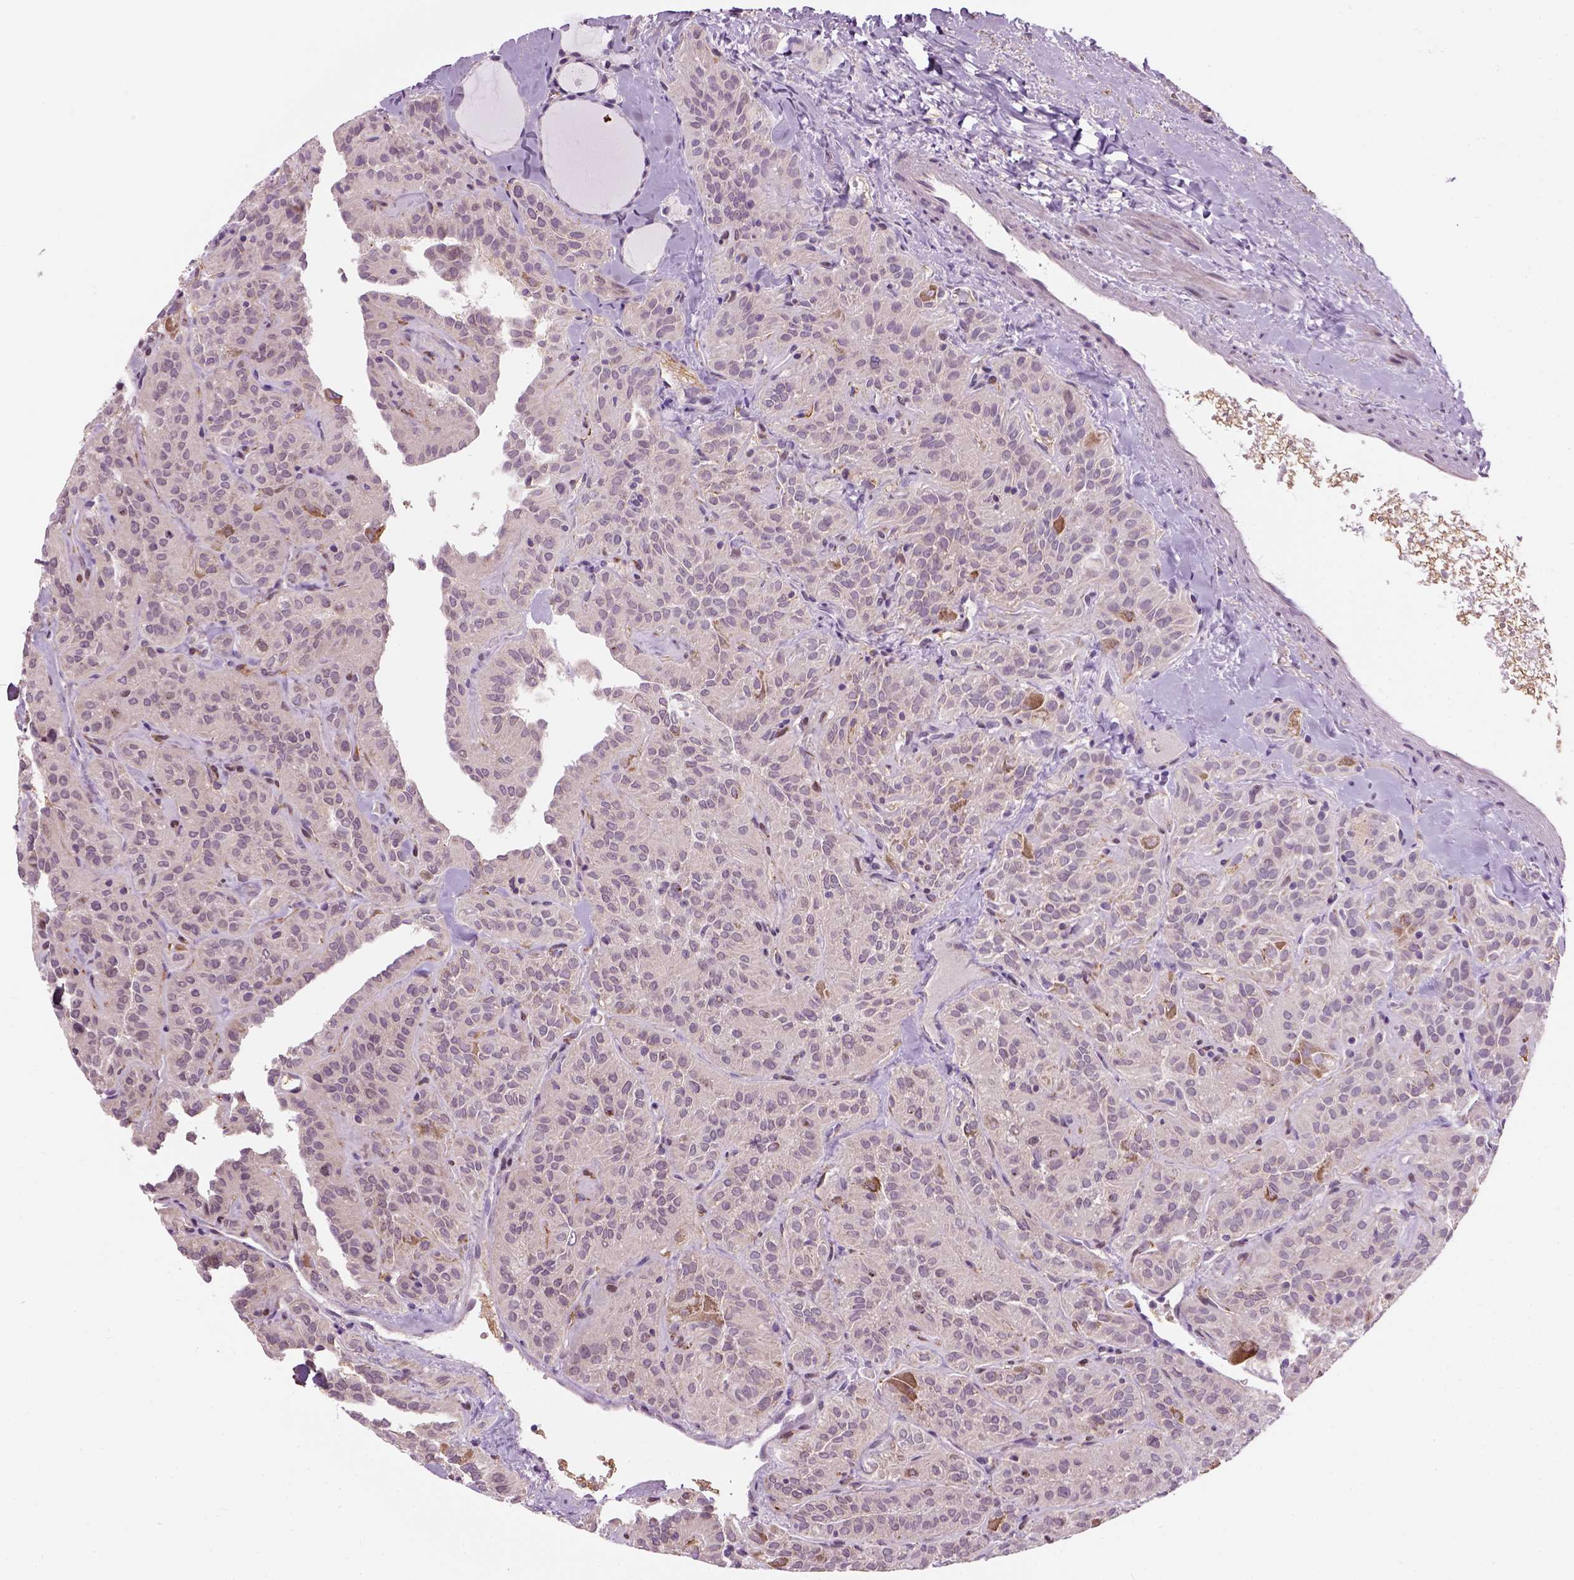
{"staining": {"intensity": "negative", "quantity": "none", "location": "none"}, "tissue": "thyroid cancer", "cell_type": "Tumor cells", "image_type": "cancer", "snomed": [{"axis": "morphology", "description": "Papillary adenocarcinoma, NOS"}, {"axis": "topography", "description": "Thyroid gland"}], "caption": "Thyroid papillary adenocarcinoma was stained to show a protein in brown. There is no significant positivity in tumor cells. (Brightfield microscopy of DAB (3,3'-diaminobenzidine) immunohistochemistry (IHC) at high magnification).", "gene": "XK", "patient": {"sex": "female", "age": 45}}